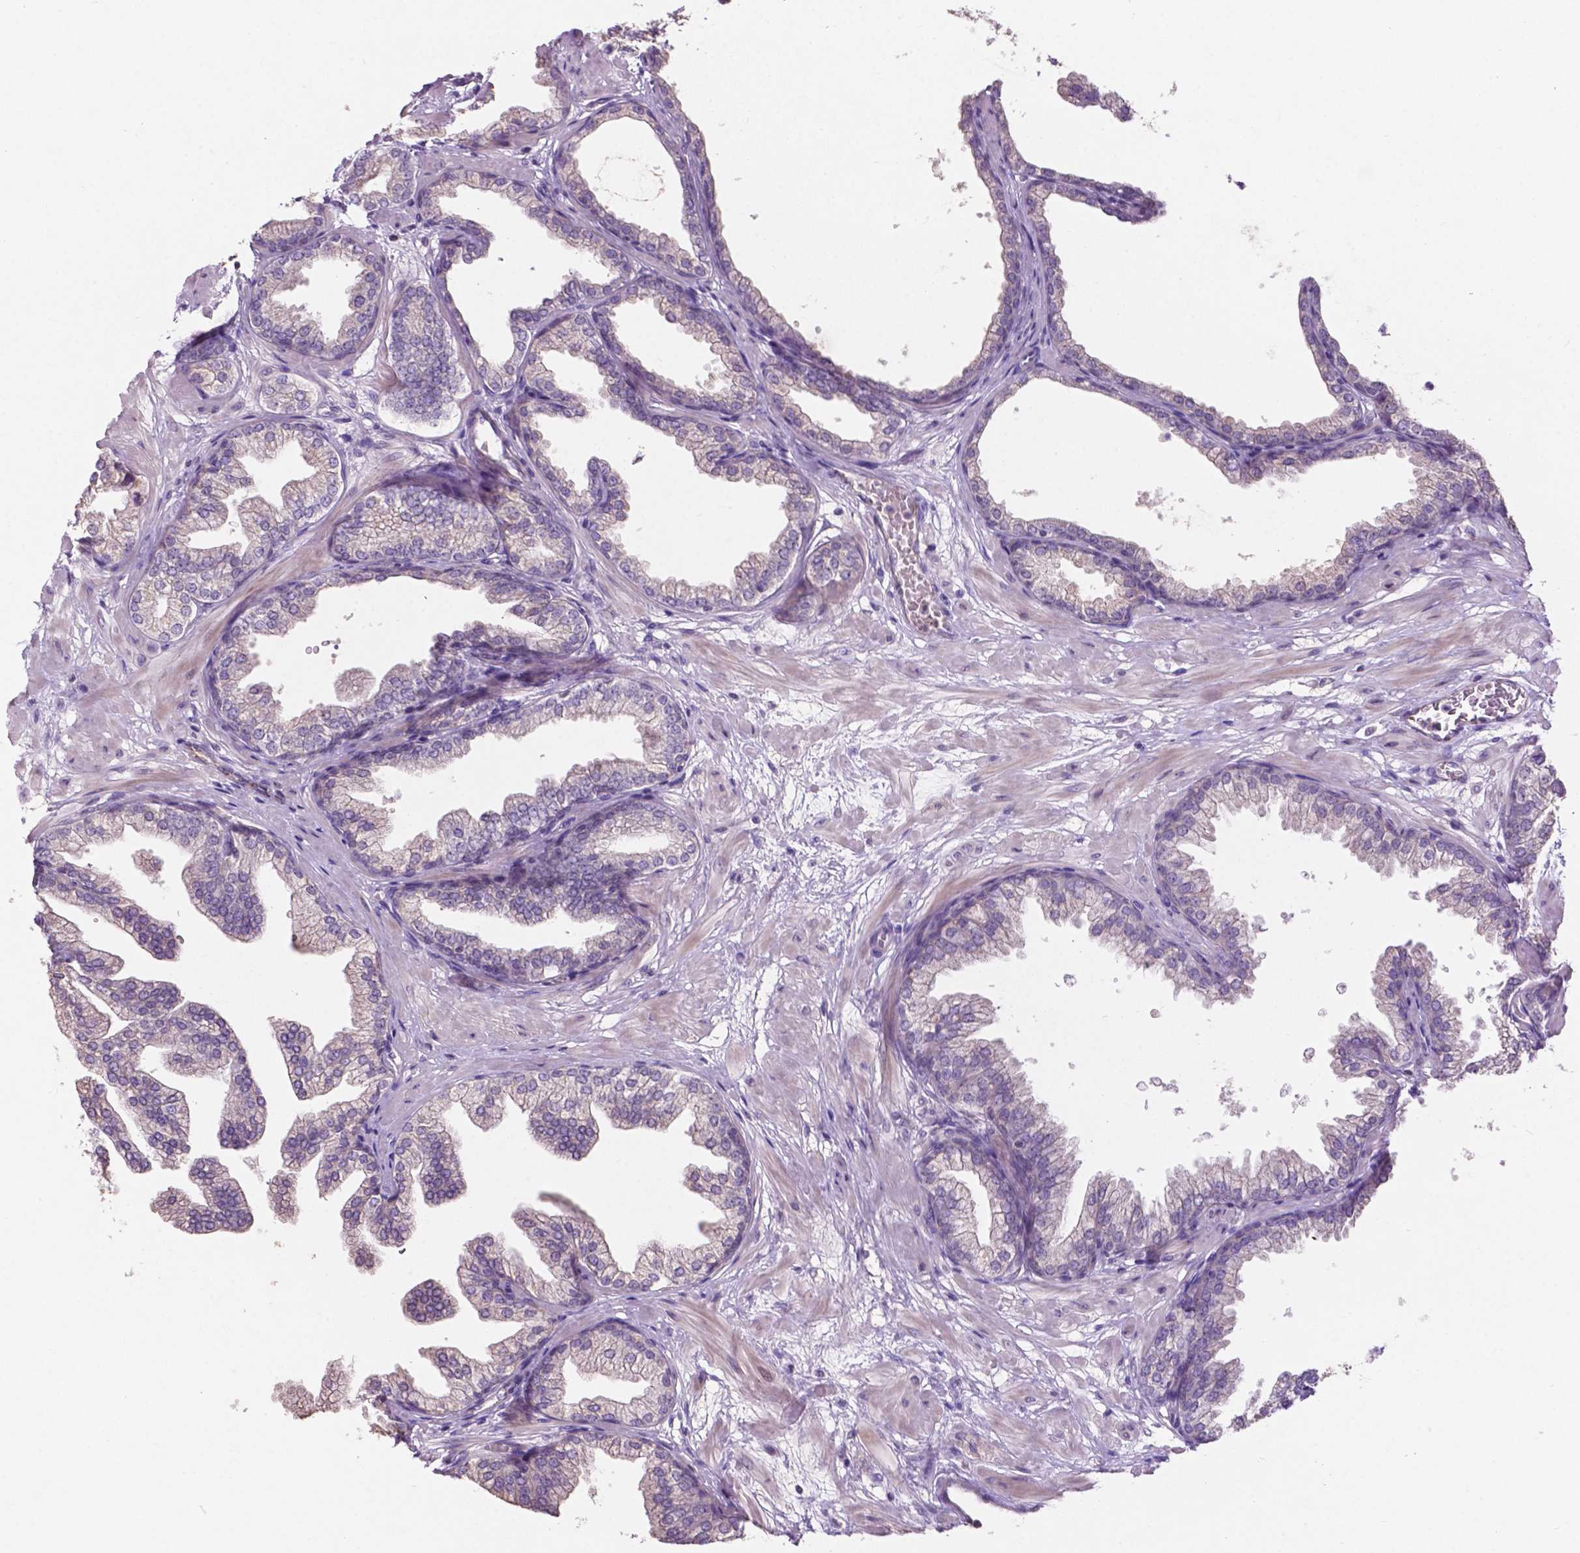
{"staining": {"intensity": "negative", "quantity": "none", "location": "none"}, "tissue": "prostate", "cell_type": "Glandular cells", "image_type": "normal", "snomed": [{"axis": "morphology", "description": "Normal tissue, NOS"}, {"axis": "topography", "description": "Prostate"}], "caption": "IHC histopathology image of unremarkable prostate: prostate stained with DAB shows no significant protein staining in glandular cells. The staining was performed using DAB to visualize the protein expression in brown, while the nuclei were stained in blue with hematoxylin (Magnification: 20x).", "gene": "ARL5C", "patient": {"sex": "male", "age": 37}}